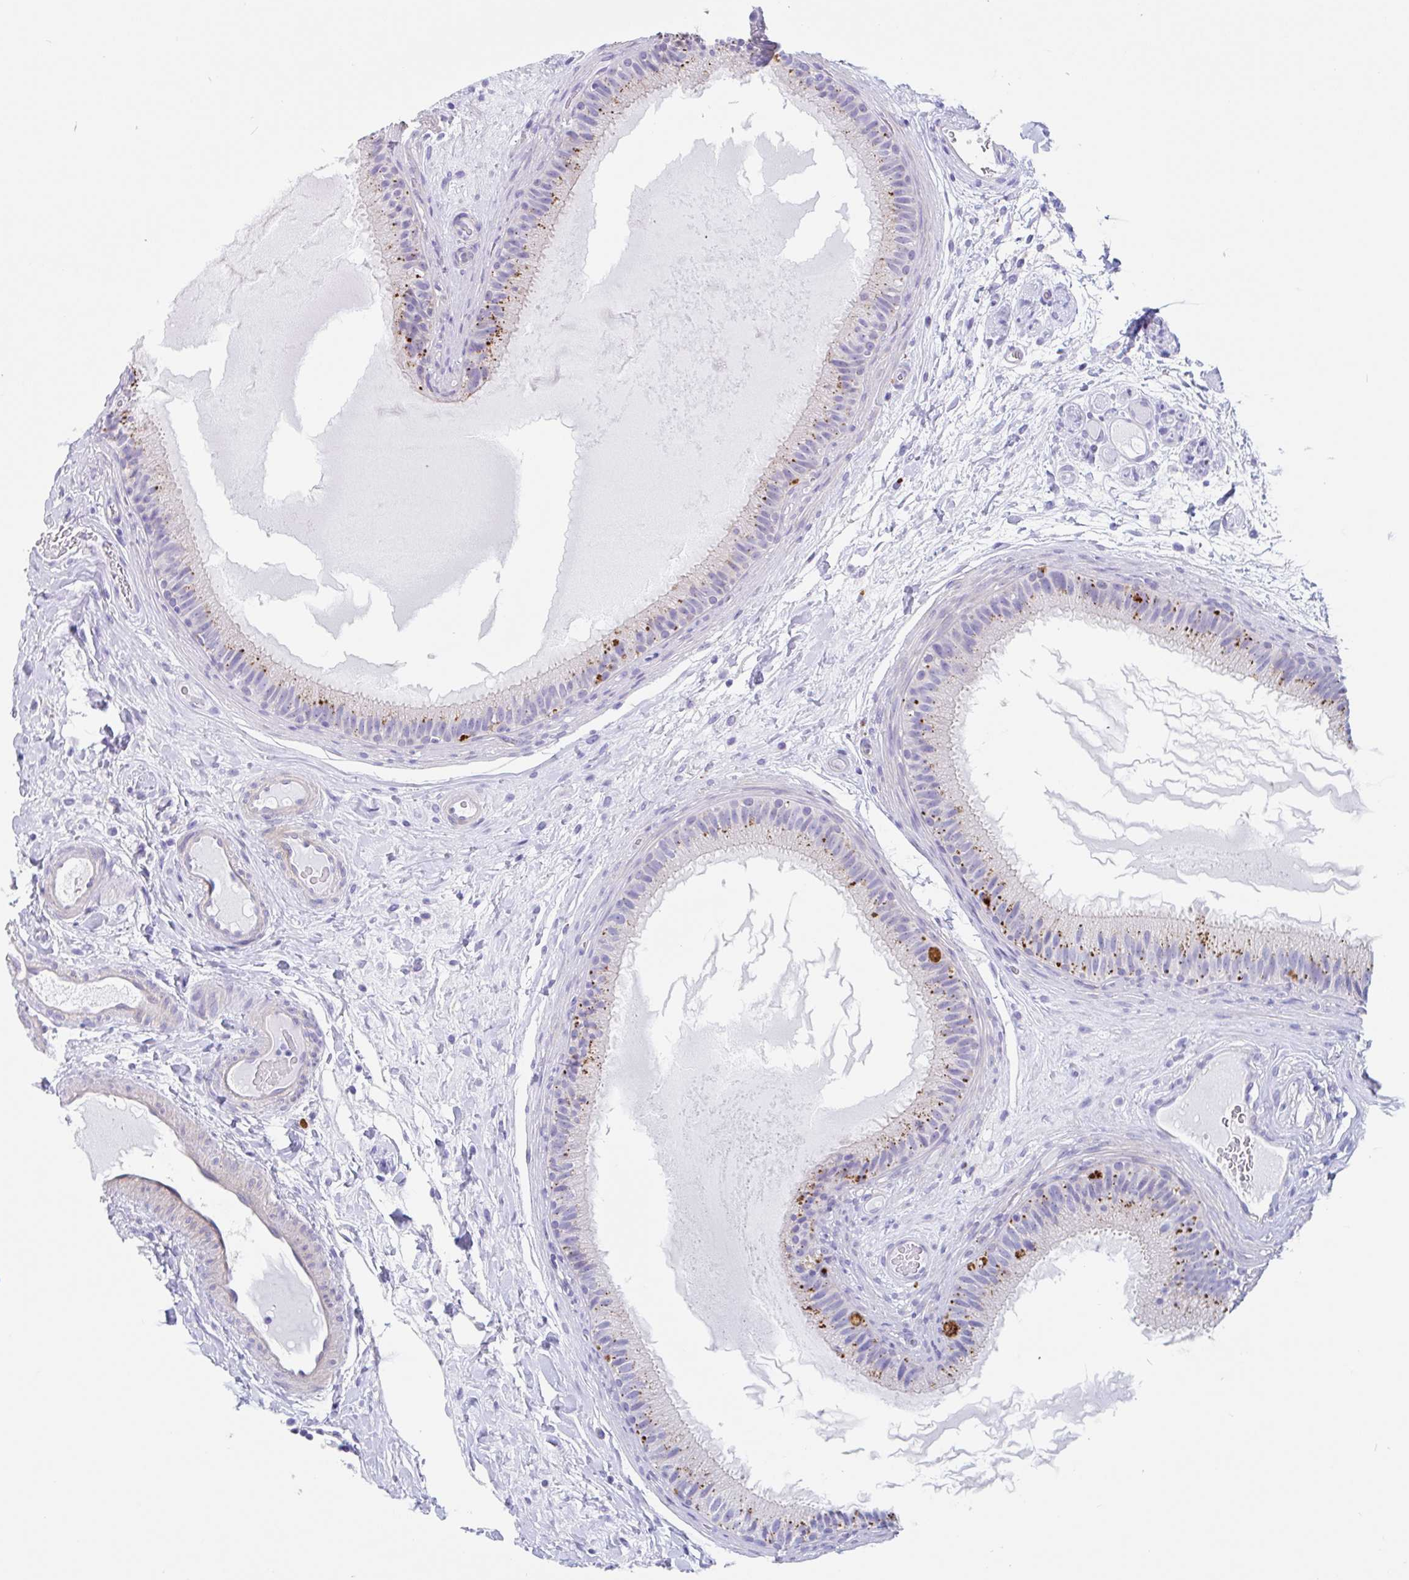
{"staining": {"intensity": "strong", "quantity": "25%-75%", "location": "cytoplasmic/membranous"}, "tissue": "epididymis", "cell_type": "Glandular cells", "image_type": "normal", "snomed": [{"axis": "morphology", "description": "Normal tissue, NOS"}, {"axis": "topography", "description": "Epididymis"}], "caption": "Benign epididymis was stained to show a protein in brown. There is high levels of strong cytoplasmic/membranous positivity in approximately 25%-75% of glandular cells. The staining was performed using DAB, with brown indicating positive protein expression. Nuclei are stained blue with hematoxylin.", "gene": "LENG9", "patient": {"sex": "male", "age": 23}}